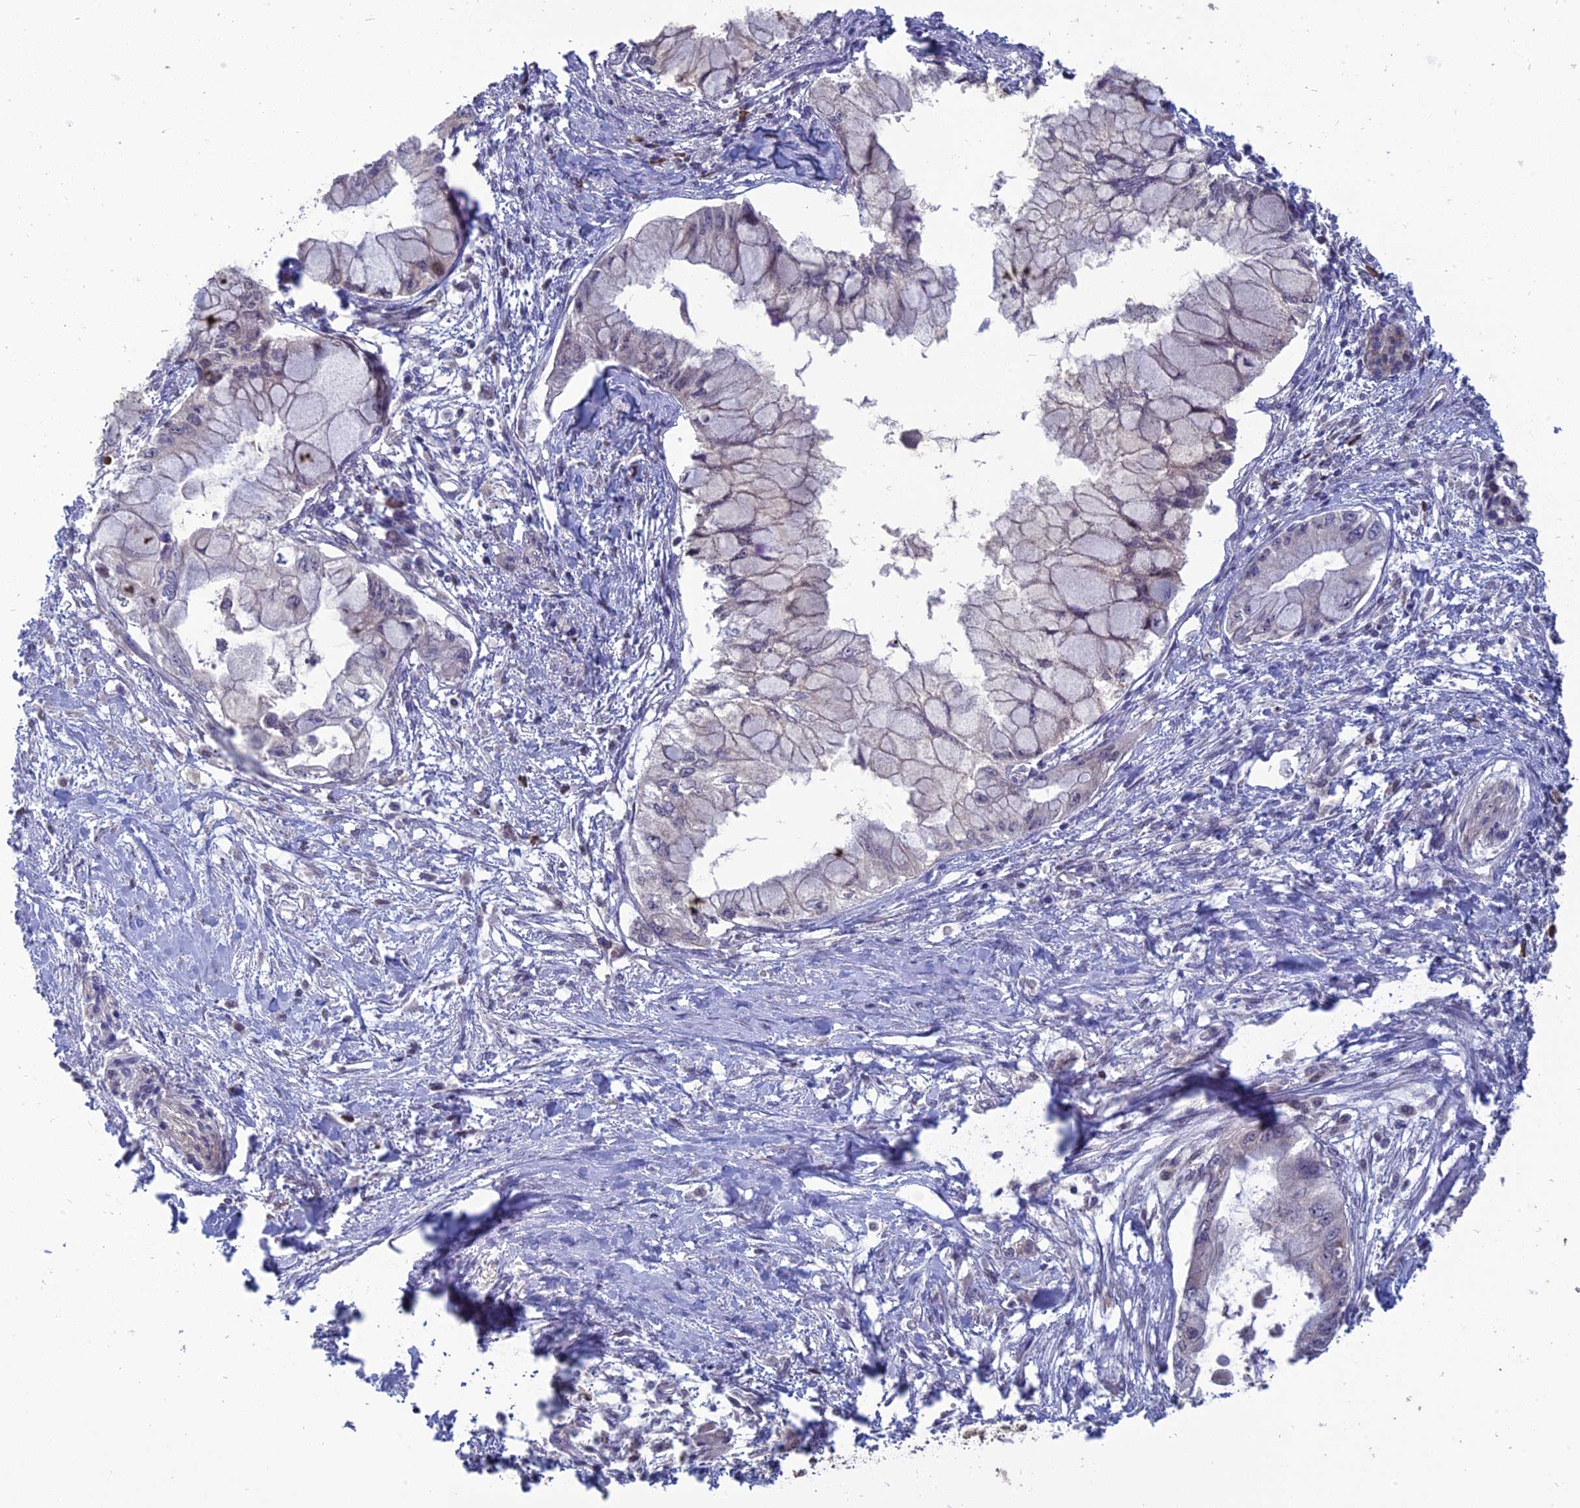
{"staining": {"intensity": "negative", "quantity": "none", "location": "none"}, "tissue": "pancreatic cancer", "cell_type": "Tumor cells", "image_type": "cancer", "snomed": [{"axis": "morphology", "description": "Adenocarcinoma, NOS"}, {"axis": "topography", "description": "Pancreas"}], "caption": "This is an IHC histopathology image of pancreatic cancer (adenocarcinoma). There is no expression in tumor cells.", "gene": "TMEM208", "patient": {"sex": "male", "age": 48}}